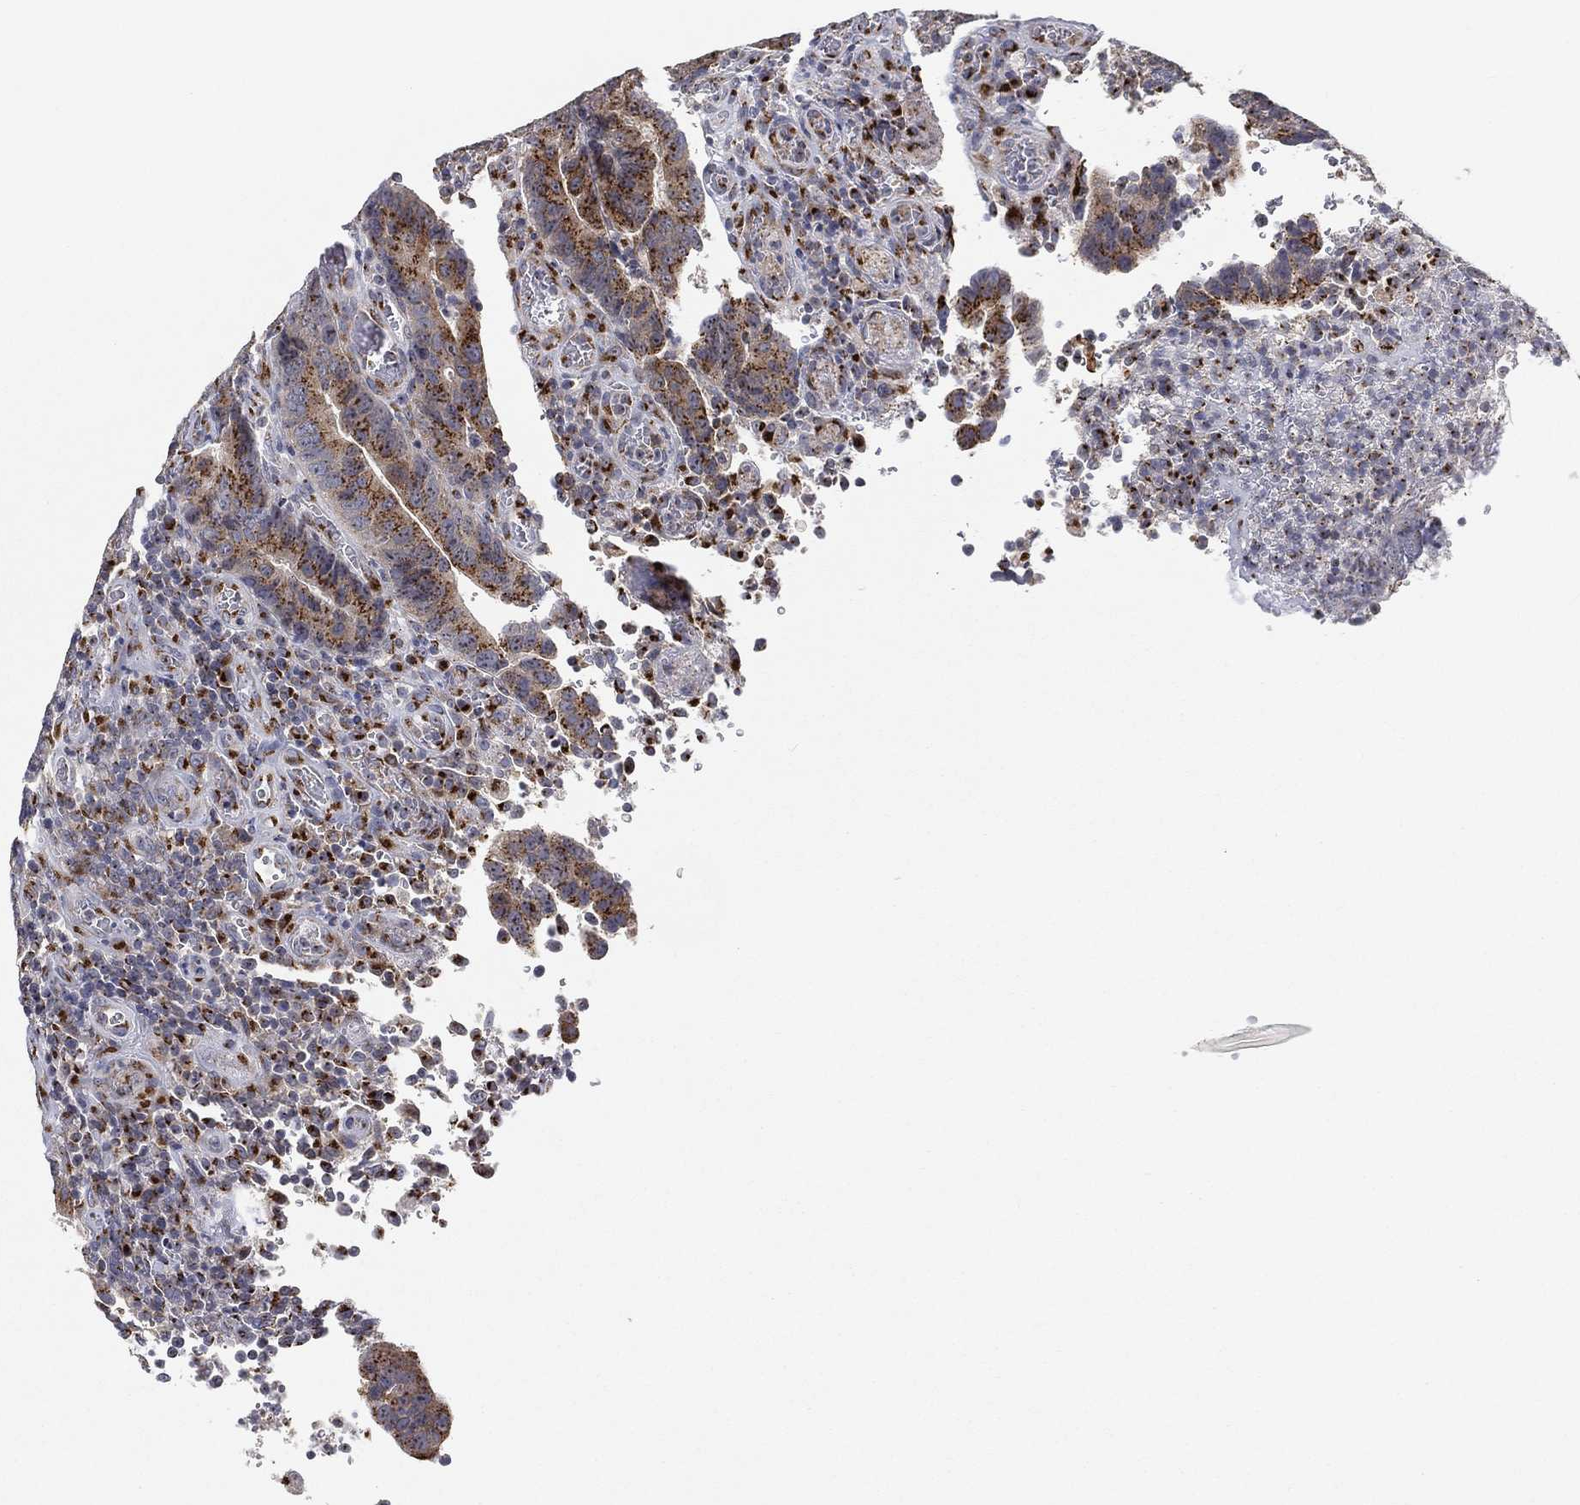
{"staining": {"intensity": "strong", "quantity": "25%-75%", "location": "cytoplasmic/membranous"}, "tissue": "colorectal cancer", "cell_type": "Tumor cells", "image_type": "cancer", "snomed": [{"axis": "morphology", "description": "Adenocarcinoma, NOS"}, {"axis": "topography", "description": "Colon"}], "caption": "Immunohistochemical staining of adenocarcinoma (colorectal) displays high levels of strong cytoplasmic/membranous protein staining in approximately 25%-75% of tumor cells.", "gene": "TICAM1", "patient": {"sex": "female", "age": 56}}